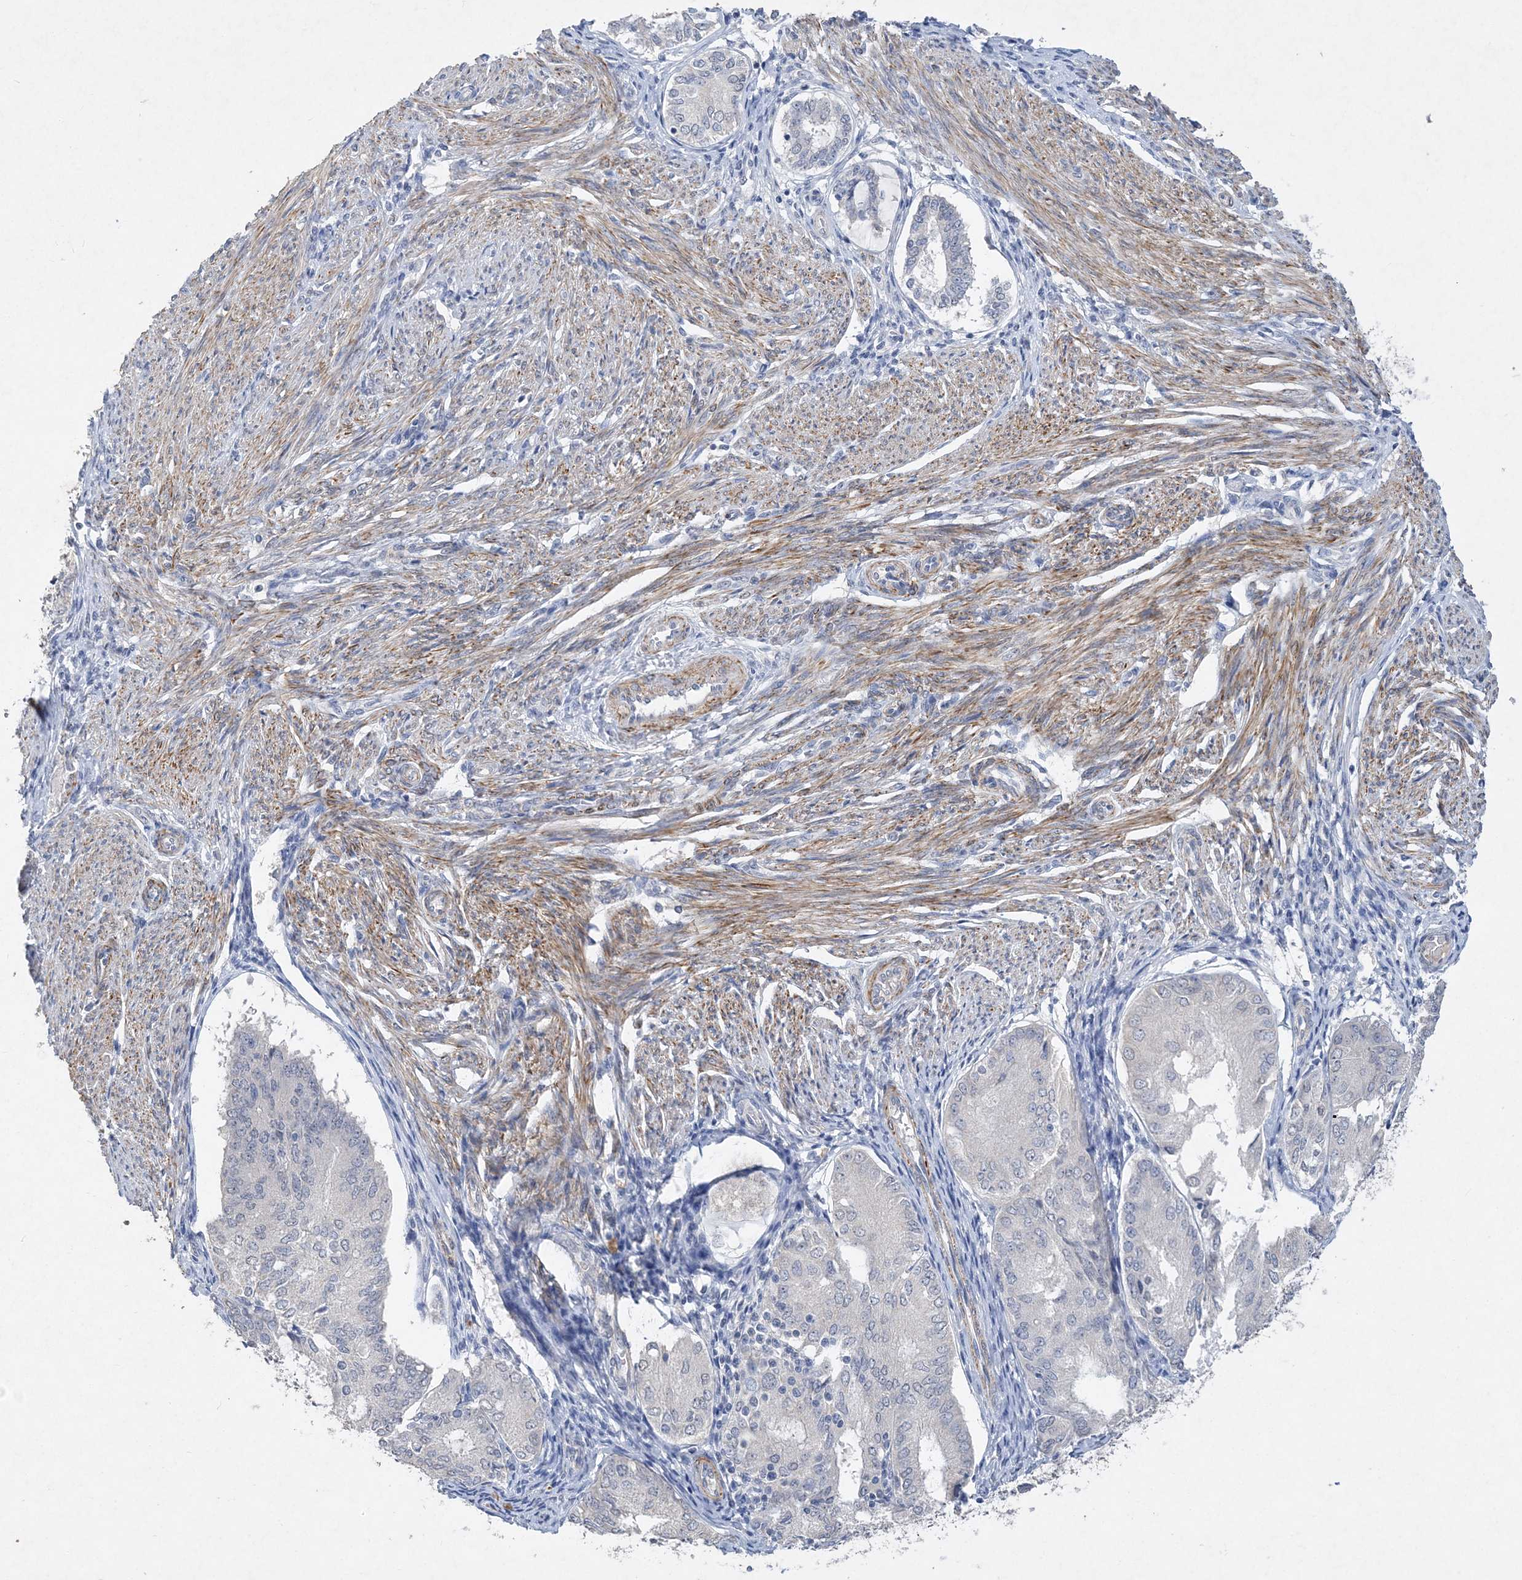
{"staining": {"intensity": "negative", "quantity": "none", "location": "none"}, "tissue": "endometrial cancer", "cell_type": "Tumor cells", "image_type": "cancer", "snomed": [{"axis": "morphology", "description": "Adenocarcinoma, NOS"}, {"axis": "topography", "description": "Endometrium"}], "caption": "Adenocarcinoma (endometrial) was stained to show a protein in brown. There is no significant positivity in tumor cells. (DAB (3,3'-diaminobenzidine) immunohistochemistry (IHC) visualized using brightfield microscopy, high magnification).", "gene": "C11orf58", "patient": {"sex": "female", "age": 81}}